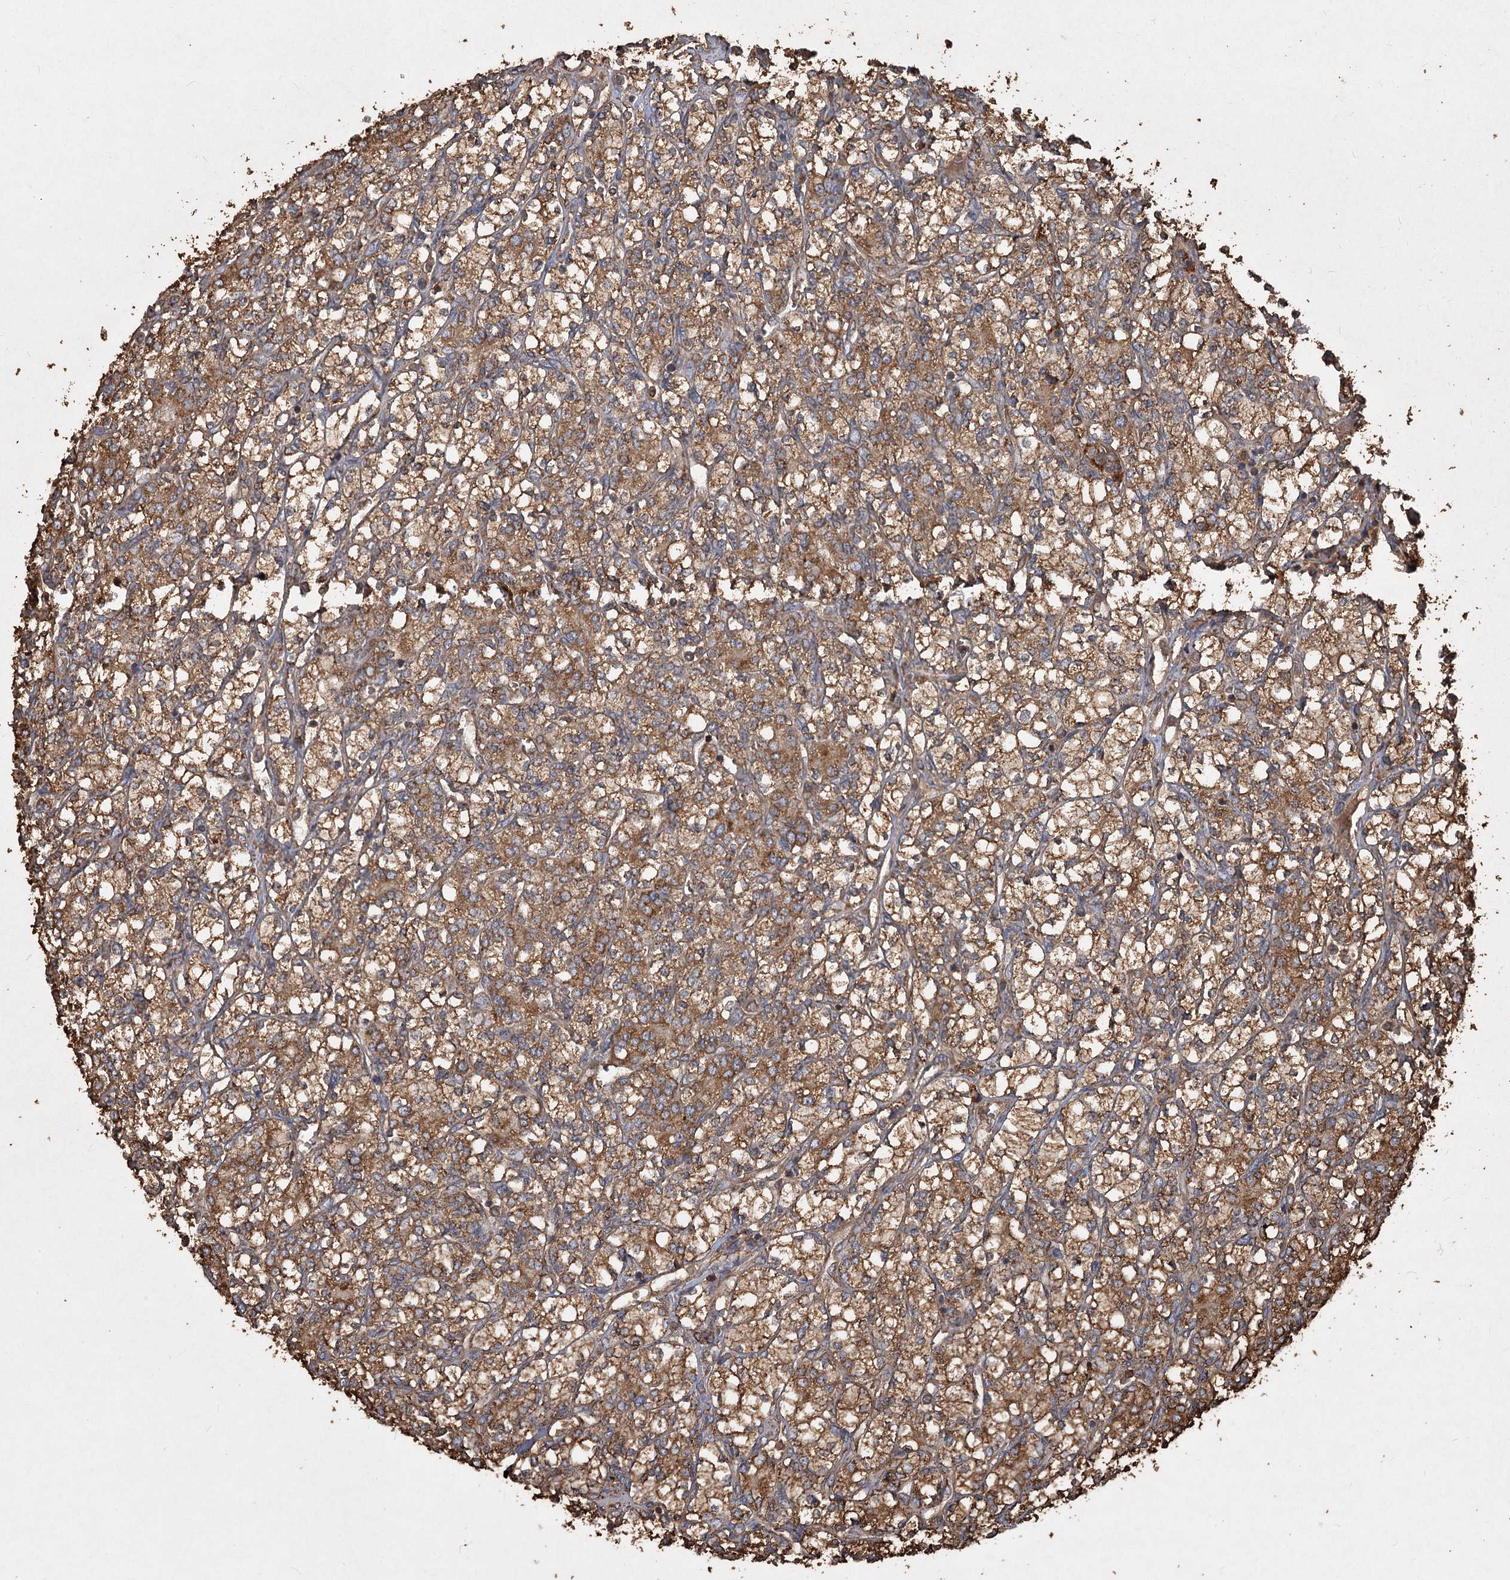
{"staining": {"intensity": "moderate", "quantity": ">75%", "location": "cytoplasmic/membranous"}, "tissue": "renal cancer", "cell_type": "Tumor cells", "image_type": "cancer", "snomed": [{"axis": "morphology", "description": "Adenocarcinoma, NOS"}, {"axis": "topography", "description": "Kidney"}], "caption": "Immunohistochemical staining of human adenocarcinoma (renal) demonstrates medium levels of moderate cytoplasmic/membranous expression in approximately >75% of tumor cells.", "gene": "PIK3C2A", "patient": {"sex": "male", "age": 77}}